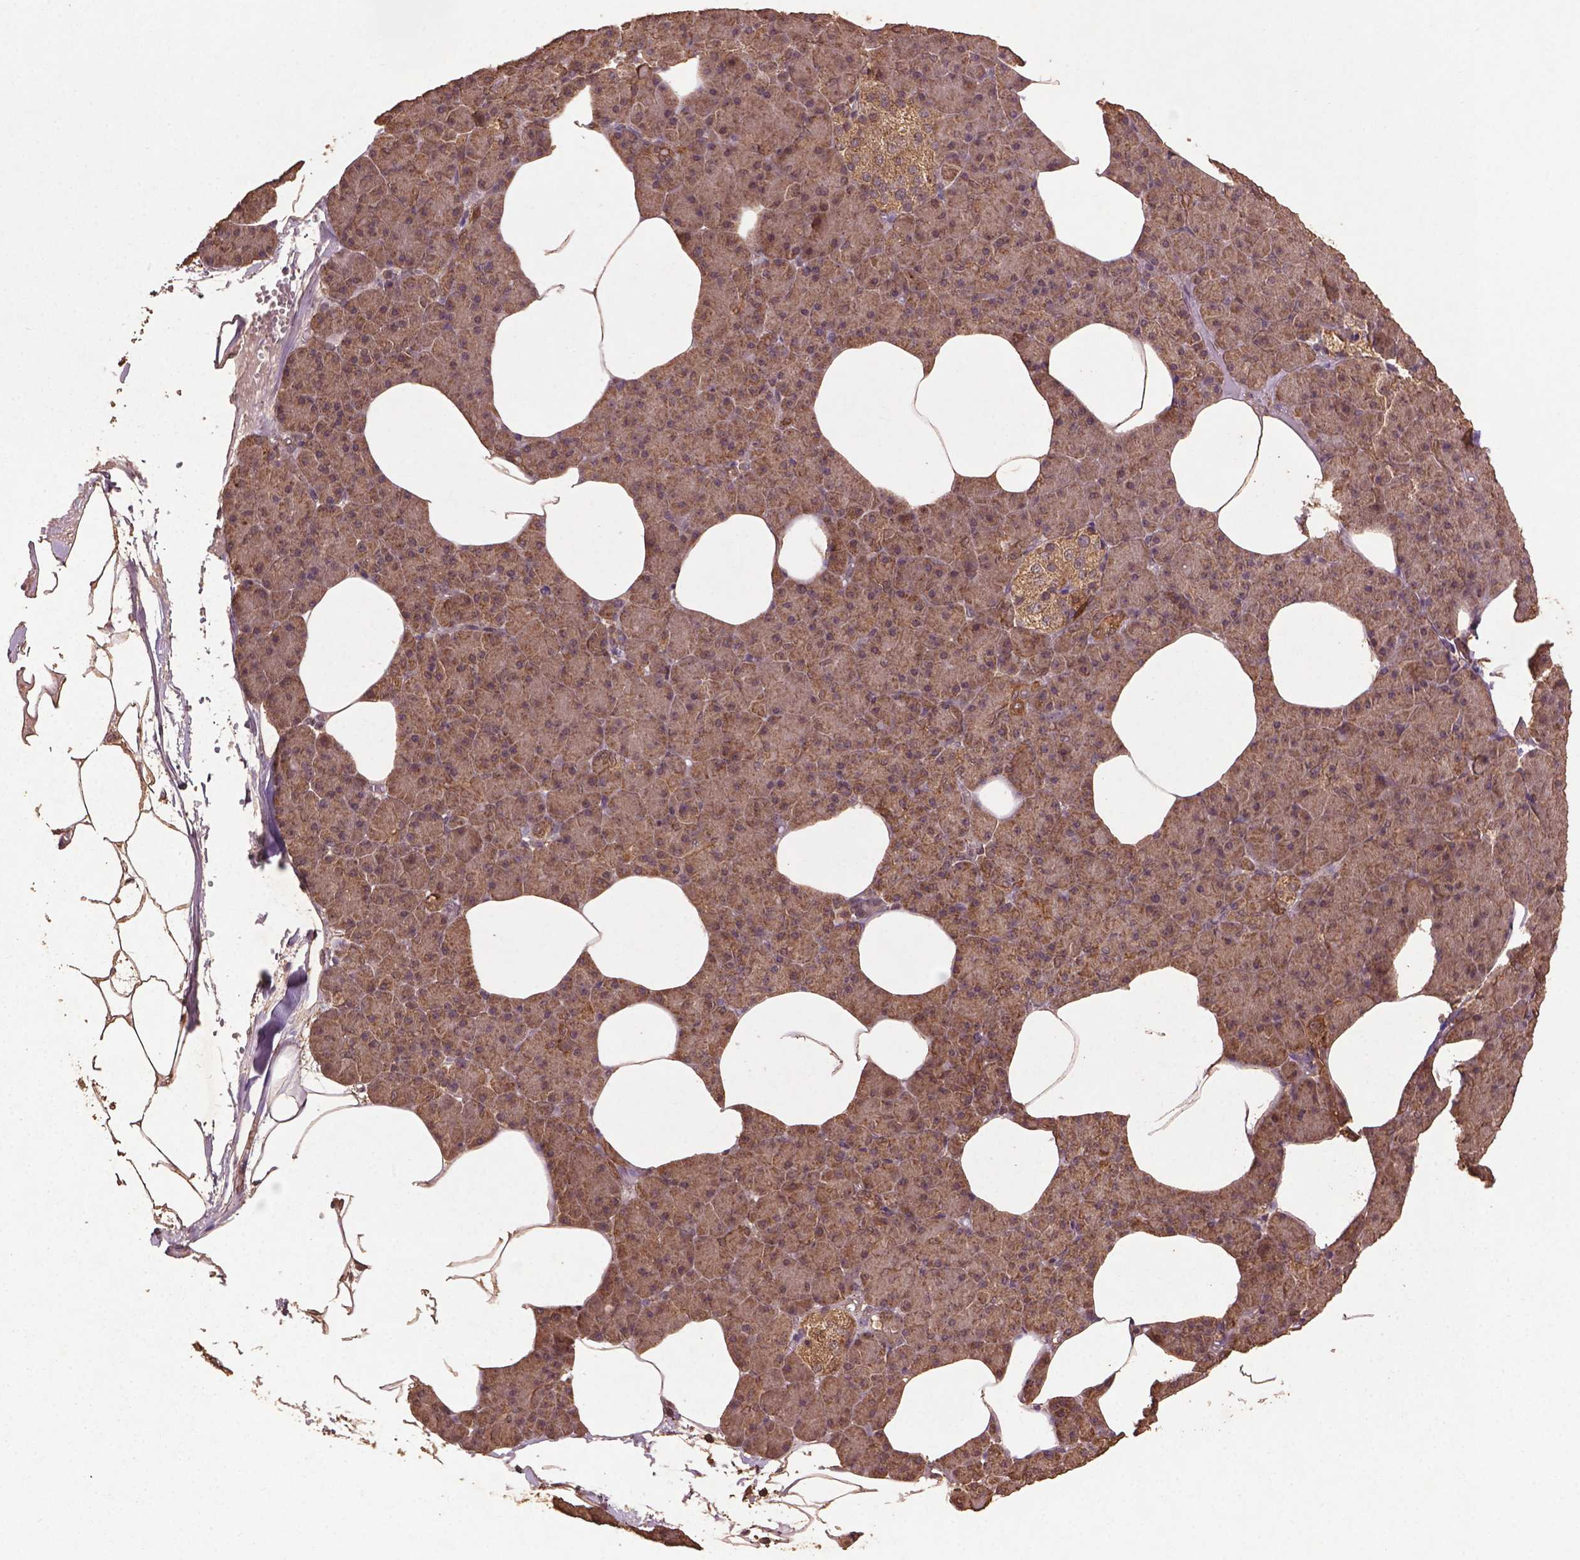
{"staining": {"intensity": "weak", "quantity": ">75%", "location": "cytoplasmic/membranous"}, "tissue": "pancreas", "cell_type": "Exocrine glandular cells", "image_type": "normal", "snomed": [{"axis": "morphology", "description": "Normal tissue, NOS"}, {"axis": "topography", "description": "Pancreas"}], "caption": "Protein staining exhibits weak cytoplasmic/membranous staining in approximately >75% of exocrine glandular cells in normal pancreas.", "gene": "BABAM1", "patient": {"sex": "female", "age": 45}}